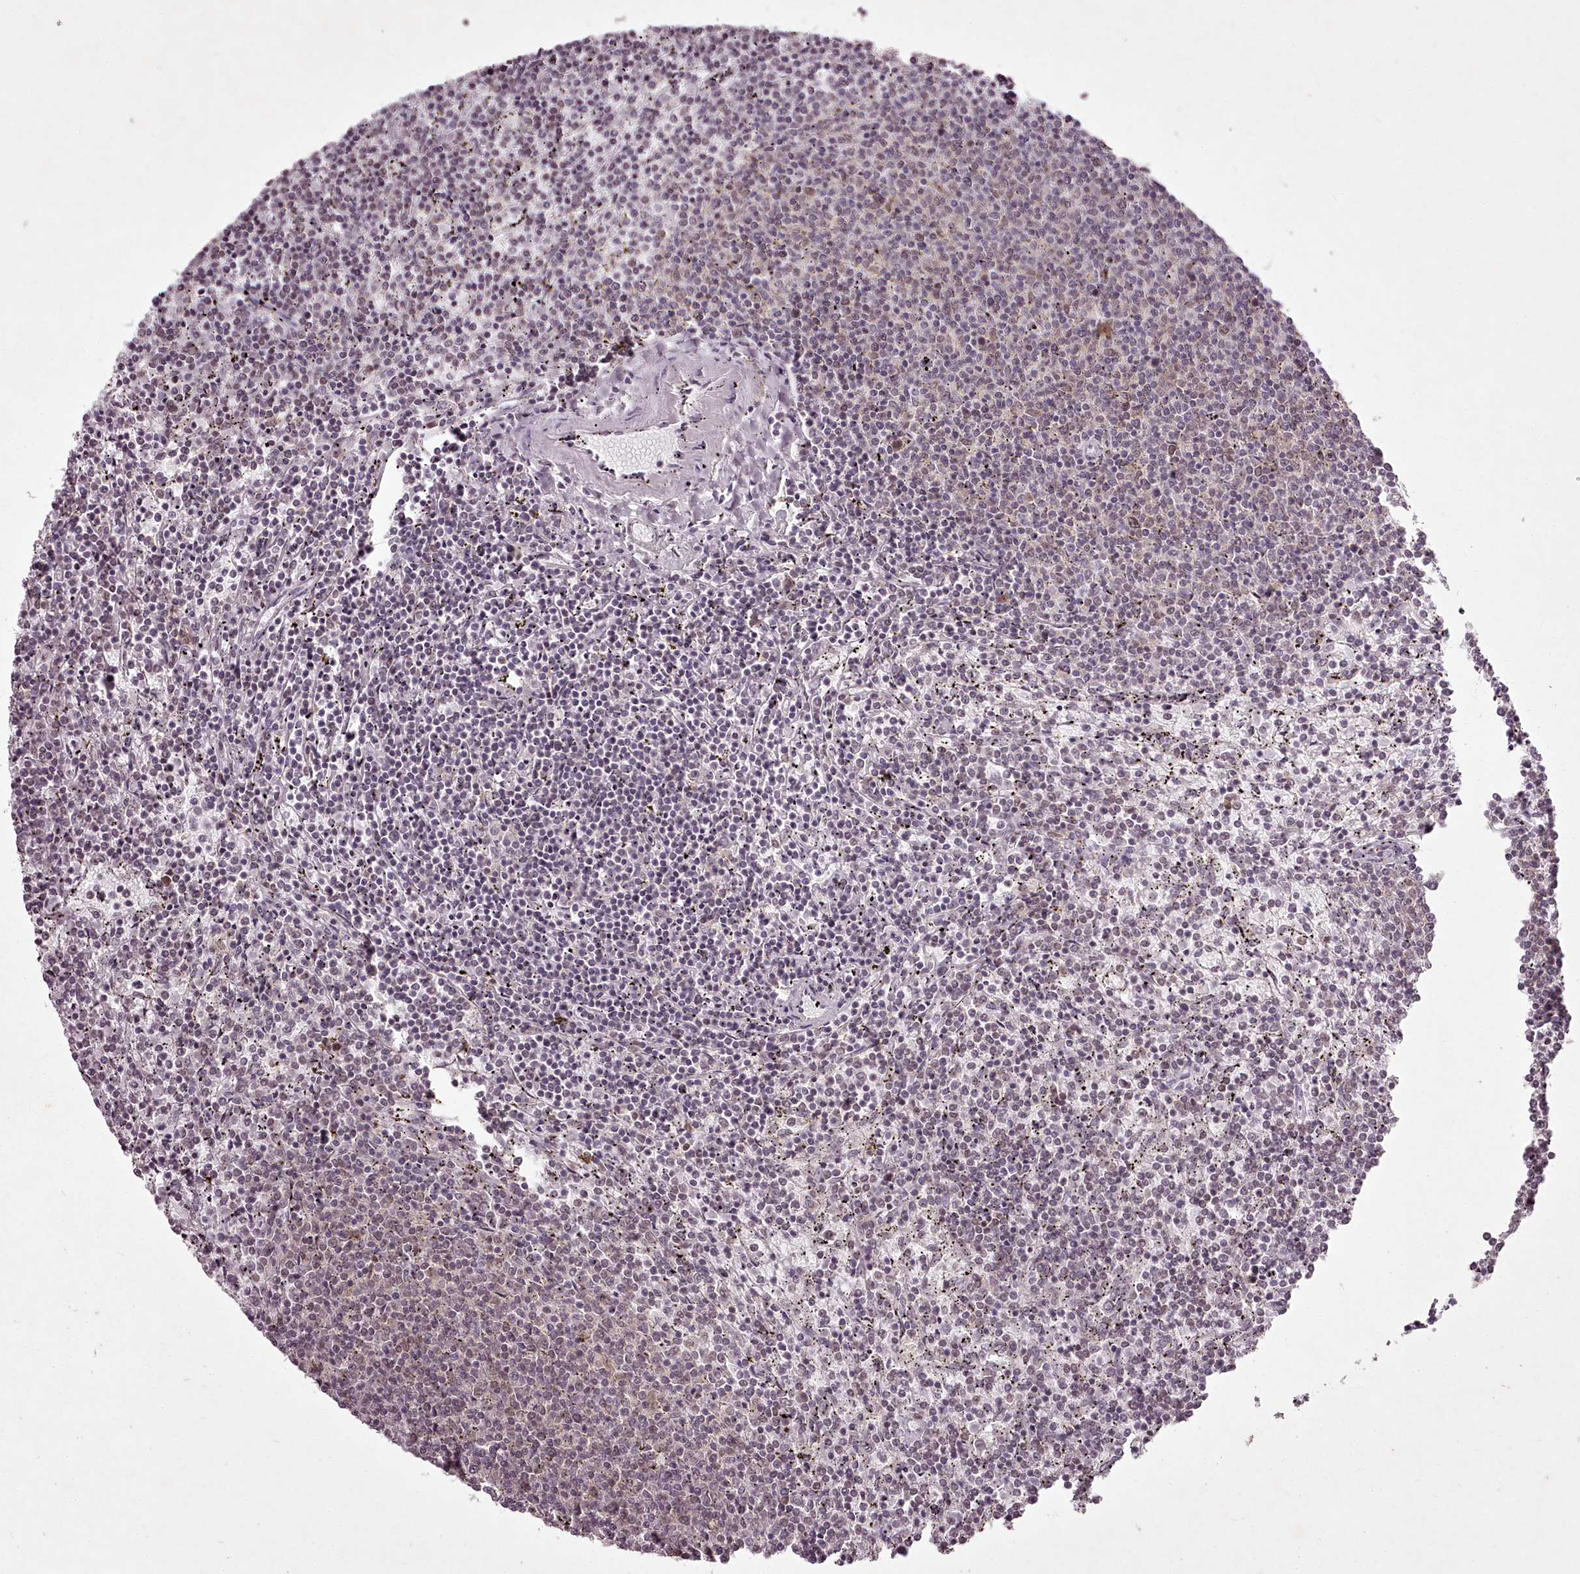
{"staining": {"intensity": "weak", "quantity": "25%-75%", "location": "cytoplasmic/membranous"}, "tissue": "lymphoma", "cell_type": "Tumor cells", "image_type": "cancer", "snomed": [{"axis": "morphology", "description": "Malignant lymphoma, non-Hodgkin's type, Low grade"}, {"axis": "topography", "description": "Spleen"}], "caption": "Approximately 25%-75% of tumor cells in human low-grade malignant lymphoma, non-Hodgkin's type display weak cytoplasmic/membranous protein positivity as visualized by brown immunohistochemical staining.", "gene": "CHCHD2", "patient": {"sex": "female", "age": 50}}